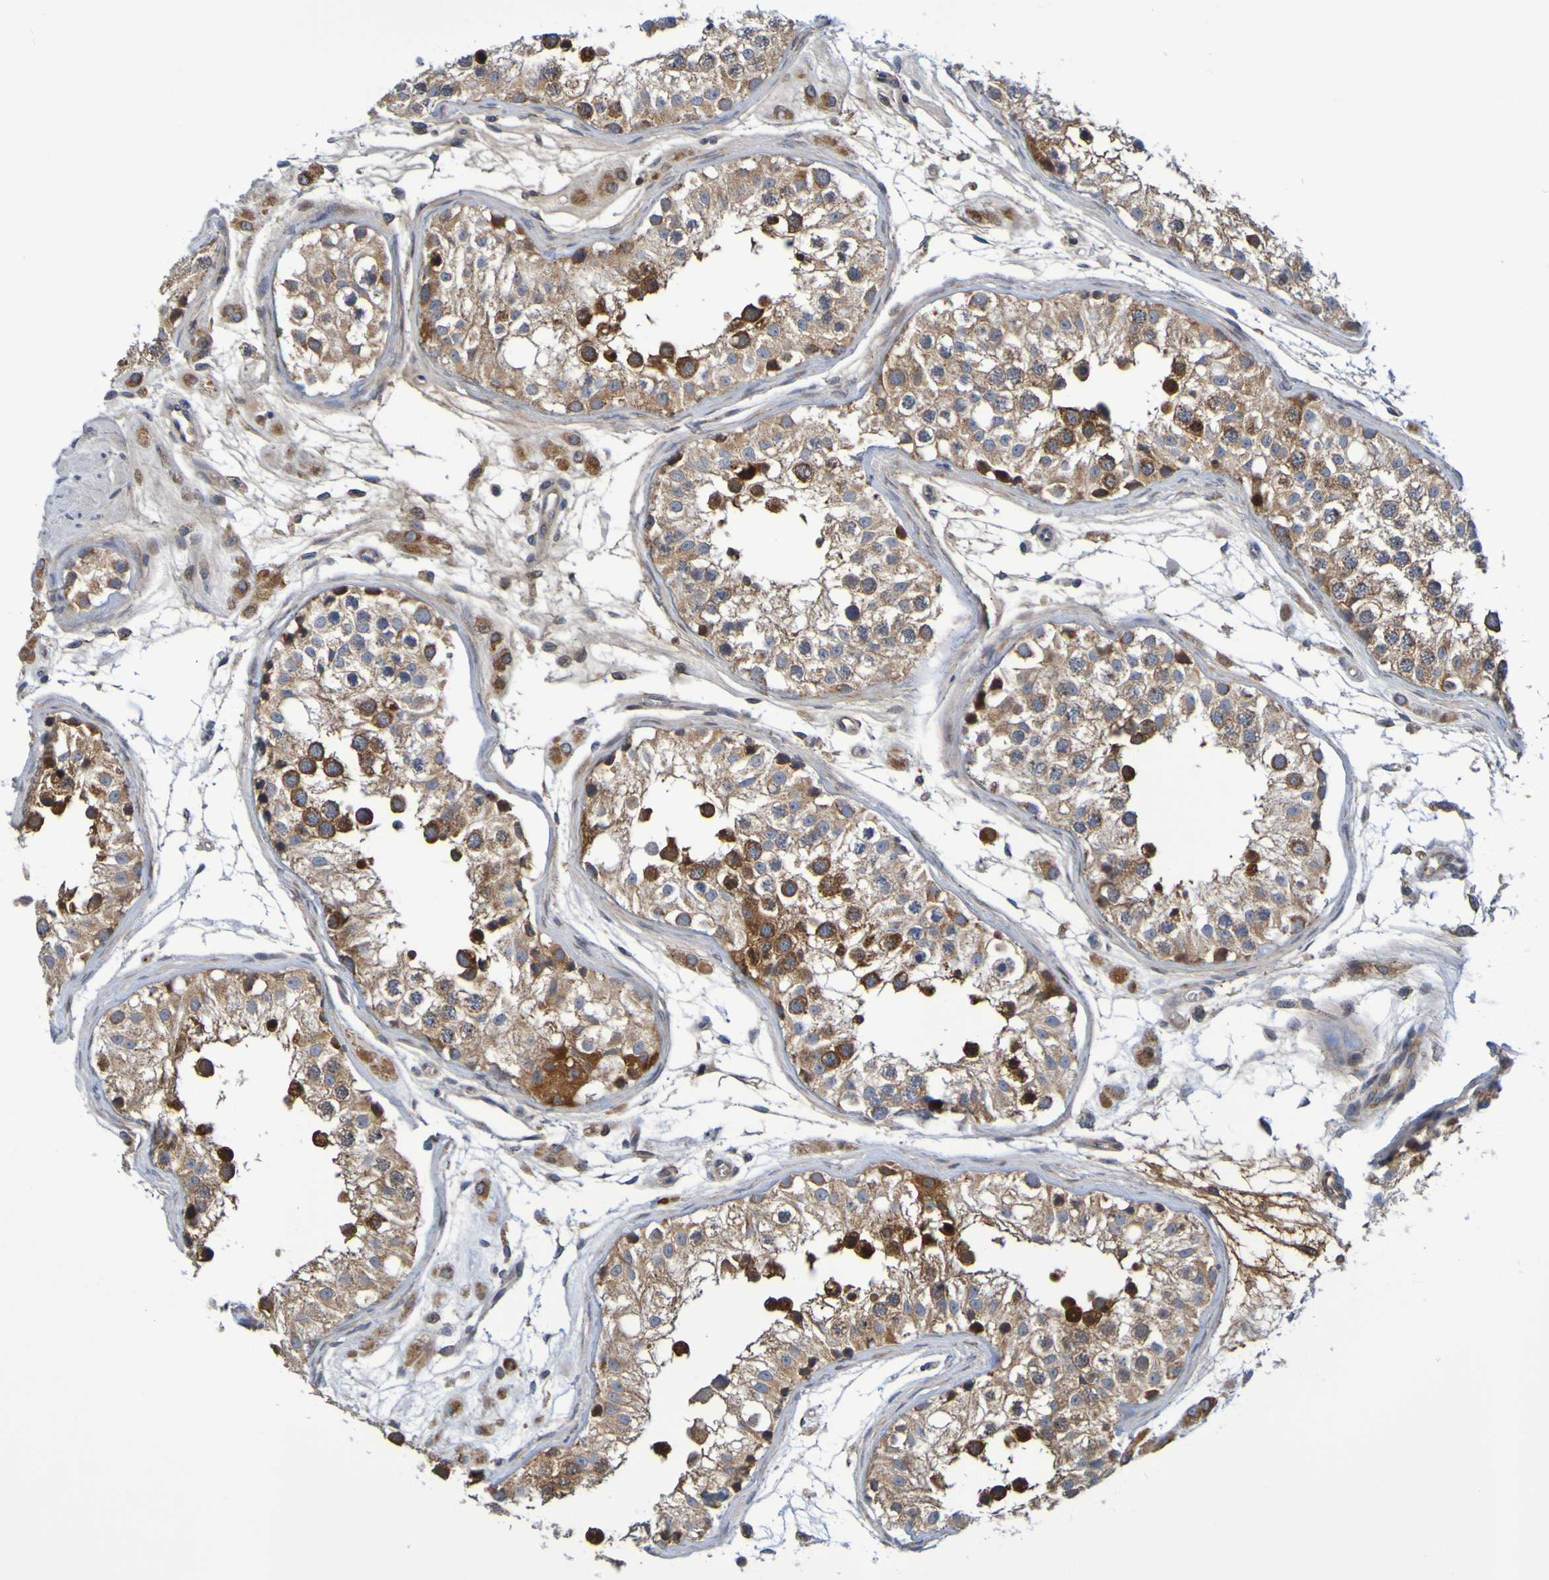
{"staining": {"intensity": "strong", "quantity": "25%-75%", "location": "cytoplasmic/membranous"}, "tissue": "testis", "cell_type": "Cells in seminiferous ducts", "image_type": "normal", "snomed": [{"axis": "morphology", "description": "Normal tissue, NOS"}, {"axis": "morphology", "description": "Adenocarcinoma, metastatic, NOS"}, {"axis": "topography", "description": "Testis"}], "caption": "Cells in seminiferous ducts exhibit high levels of strong cytoplasmic/membranous staining in approximately 25%-75% of cells in unremarkable testis. (IHC, brightfield microscopy, high magnification).", "gene": "CCDC51", "patient": {"sex": "male", "age": 26}}